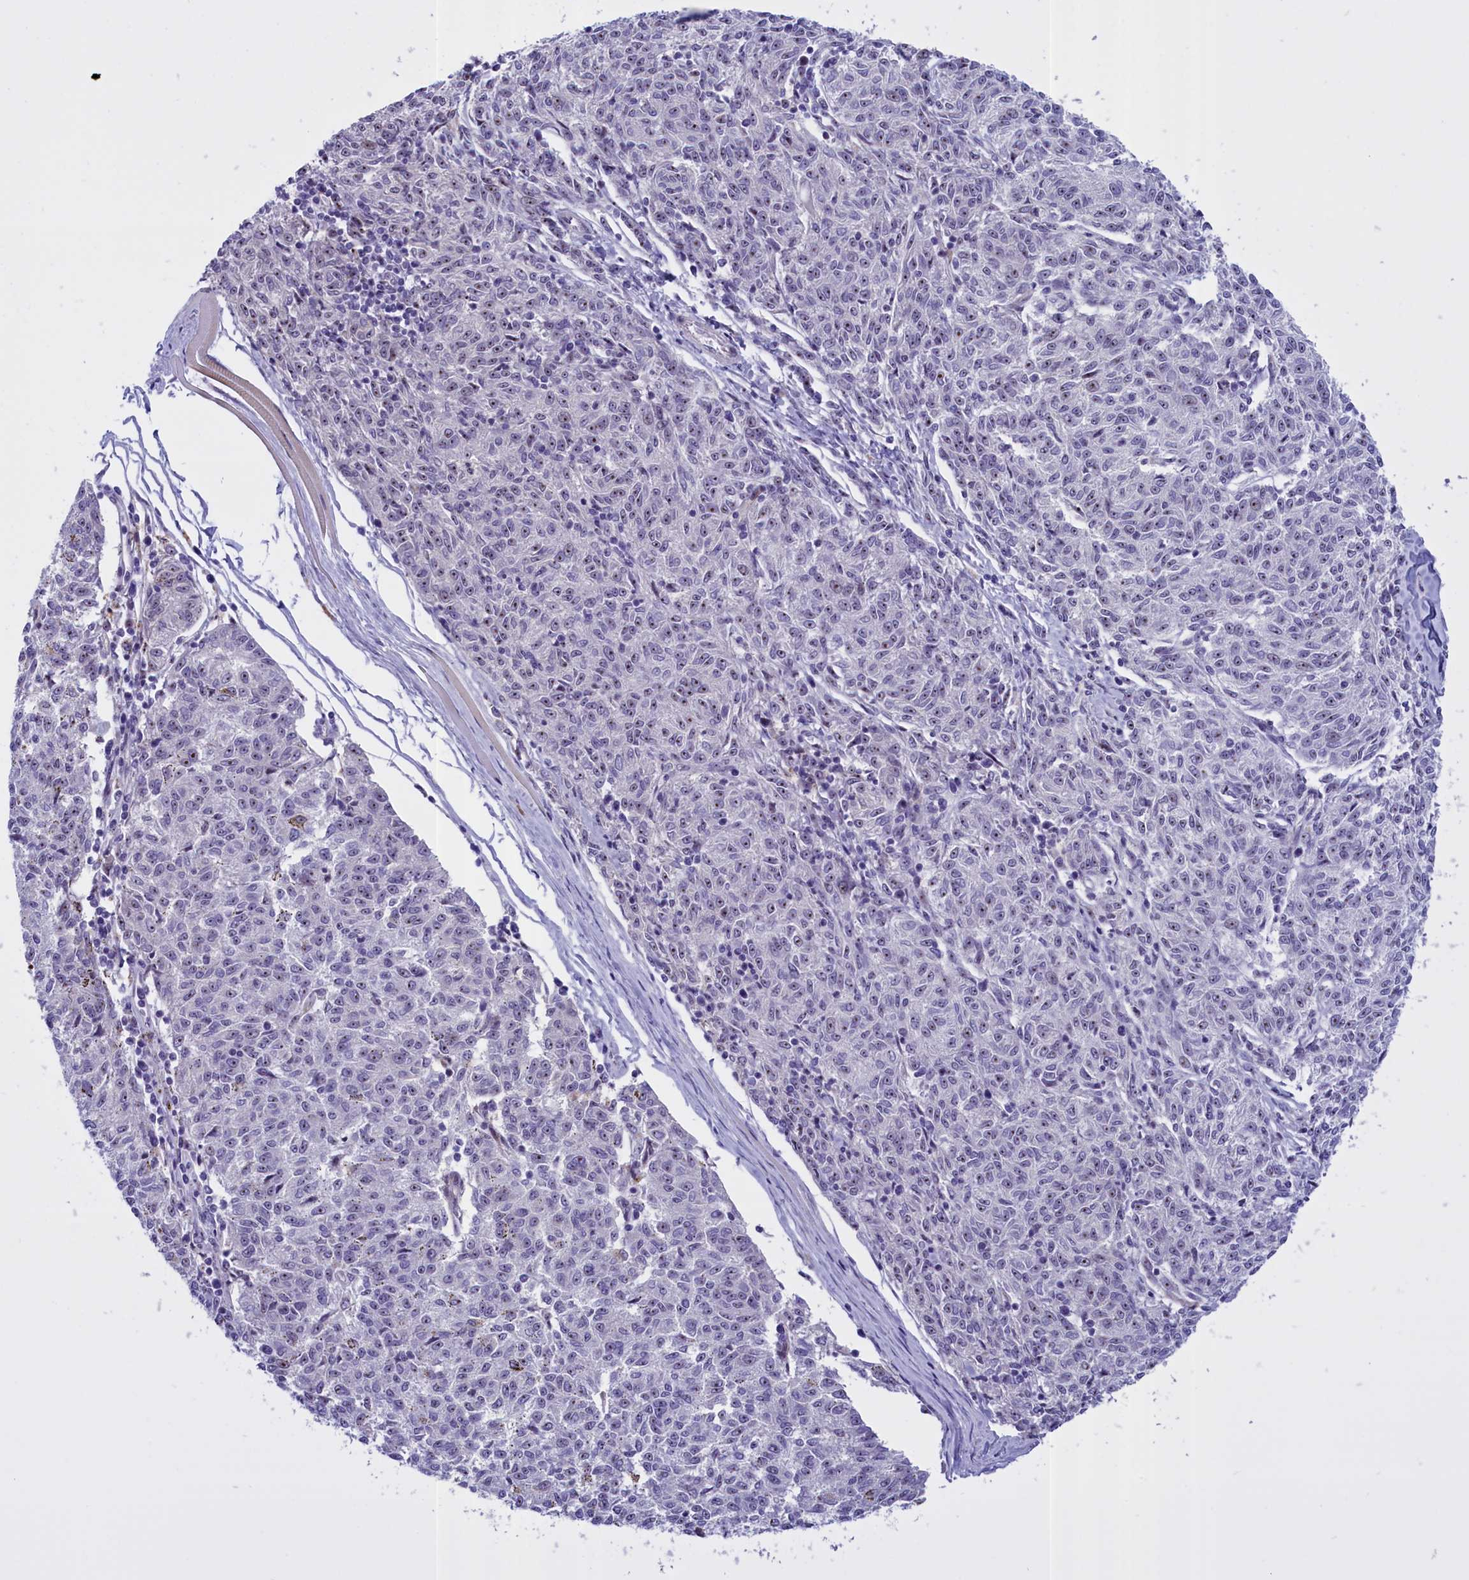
{"staining": {"intensity": "negative", "quantity": "none", "location": "none"}, "tissue": "melanoma", "cell_type": "Tumor cells", "image_type": "cancer", "snomed": [{"axis": "morphology", "description": "Malignant melanoma, NOS"}, {"axis": "topography", "description": "Skin"}], "caption": "A micrograph of melanoma stained for a protein demonstrates no brown staining in tumor cells. (DAB (3,3'-diaminobenzidine) immunohistochemistry with hematoxylin counter stain).", "gene": "TBL3", "patient": {"sex": "female", "age": 72}}